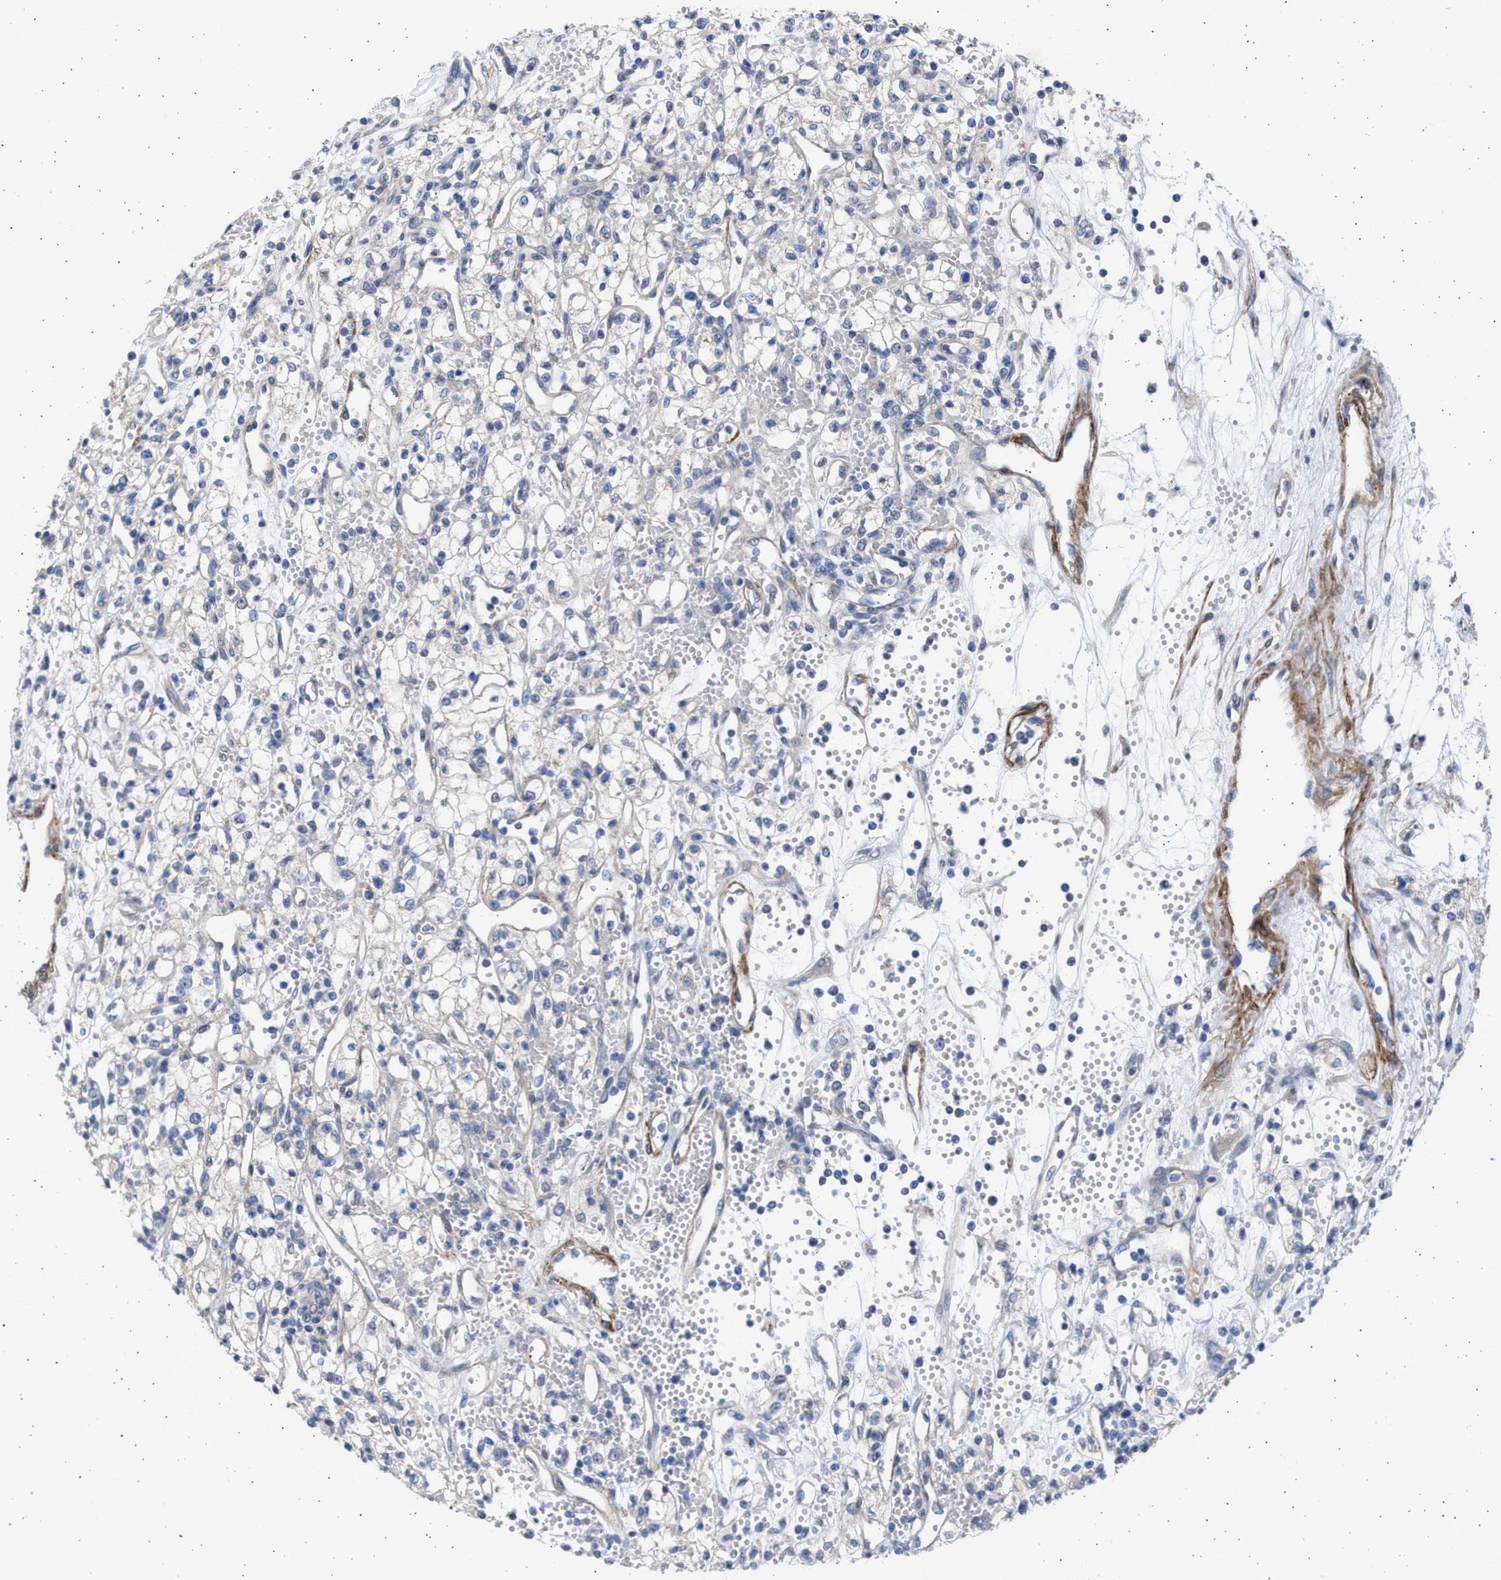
{"staining": {"intensity": "negative", "quantity": "none", "location": "none"}, "tissue": "renal cancer", "cell_type": "Tumor cells", "image_type": "cancer", "snomed": [{"axis": "morphology", "description": "Adenocarcinoma, NOS"}, {"axis": "topography", "description": "Kidney"}], "caption": "High magnification brightfield microscopy of renal cancer stained with DAB (brown) and counterstained with hematoxylin (blue): tumor cells show no significant expression.", "gene": "NBR1", "patient": {"sex": "male", "age": 59}}